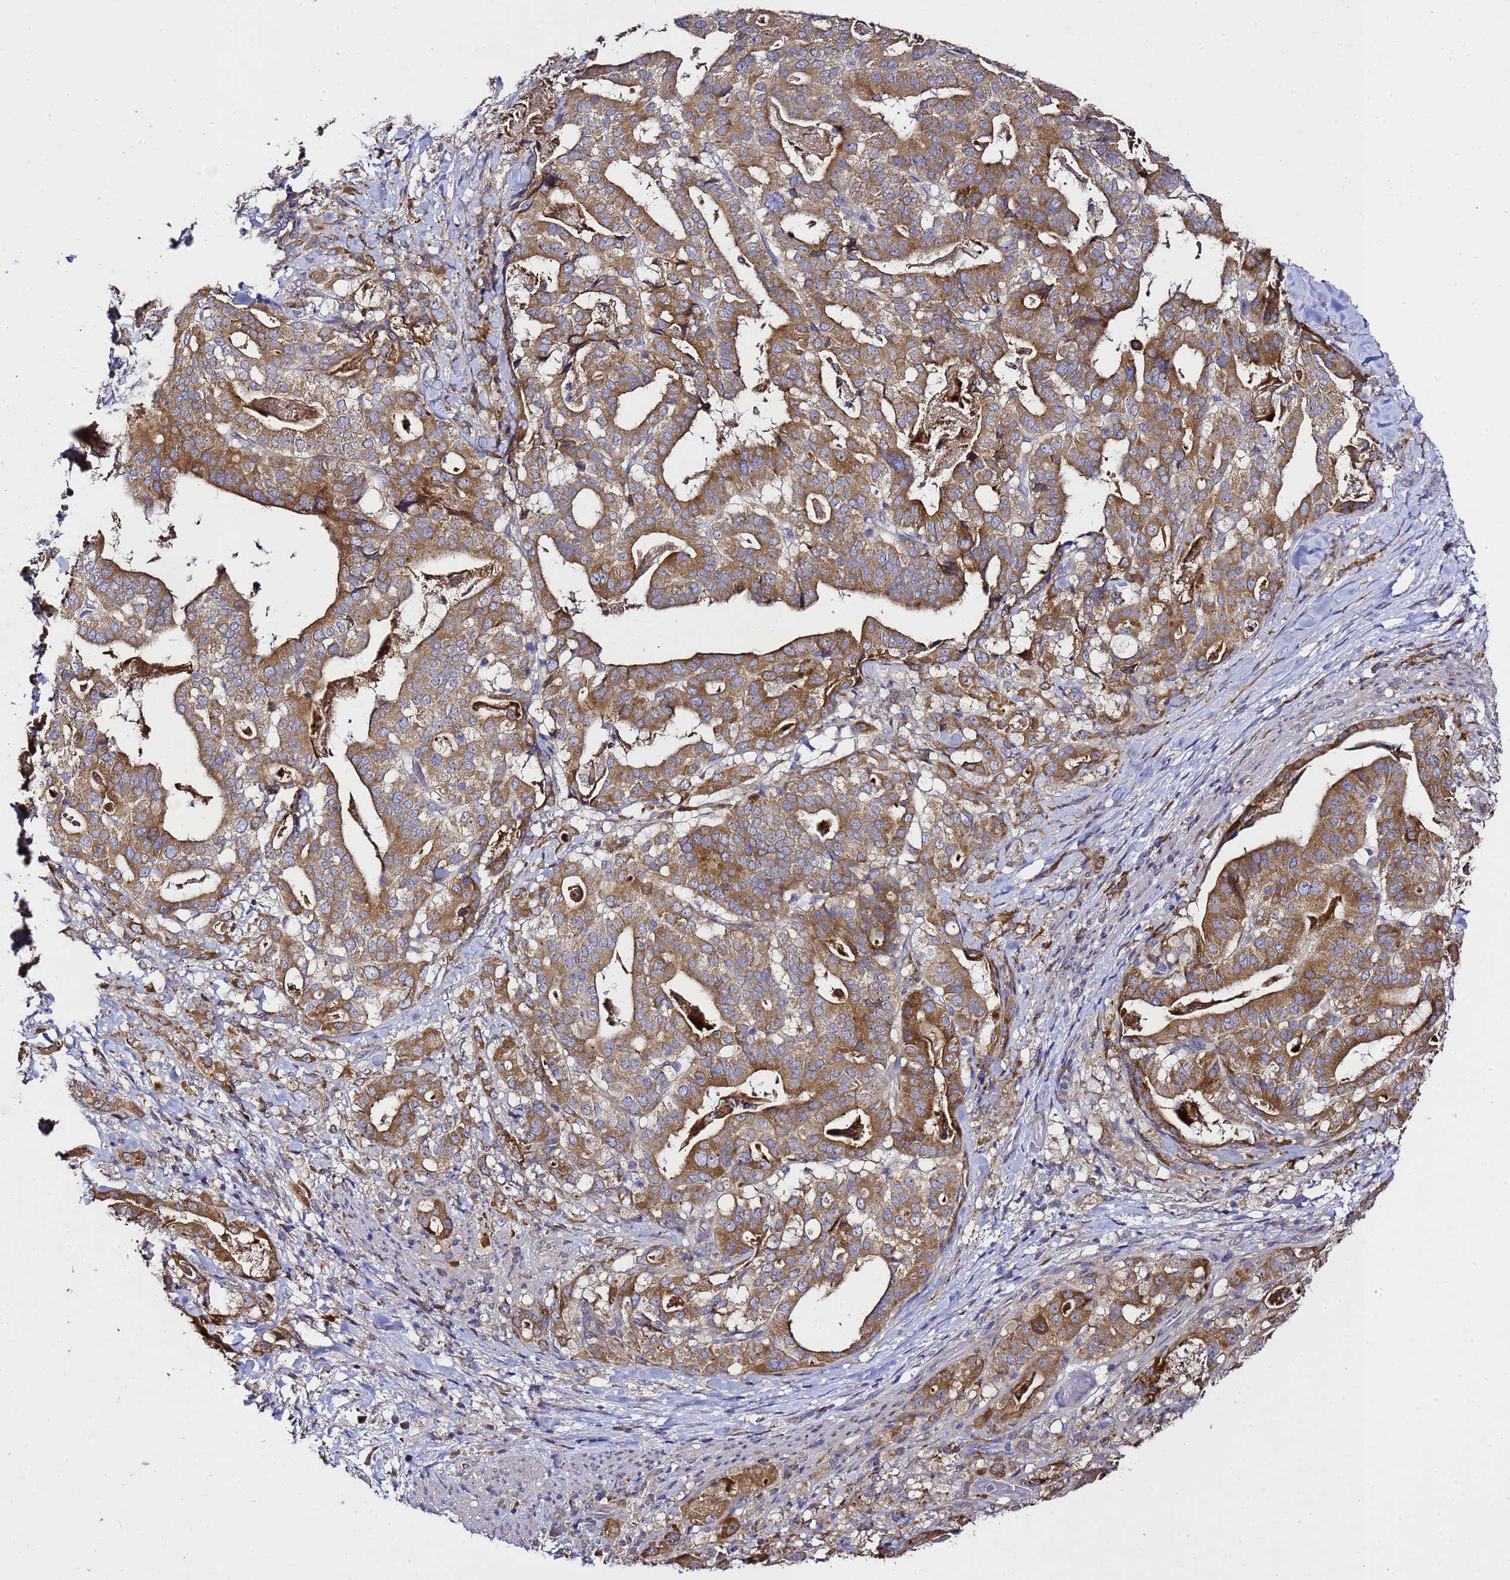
{"staining": {"intensity": "moderate", "quantity": ">75%", "location": "cytoplasmic/membranous"}, "tissue": "stomach cancer", "cell_type": "Tumor cells", "image_type": "cancer", "snomed": [{"axis": "morphology", "description": "Adenocarcinoma, NOS"}, {"axis": "topography", "description": "Stomach"}], "caption": "DAB immunohistochemical staining of adenocarcinoma (stomach) exhibits moderate cytoplasmic/membranous protein staining in about >75% of tumor cells.", "gene": "ALG3", "patient": {"sex": "male", "age": 48}}